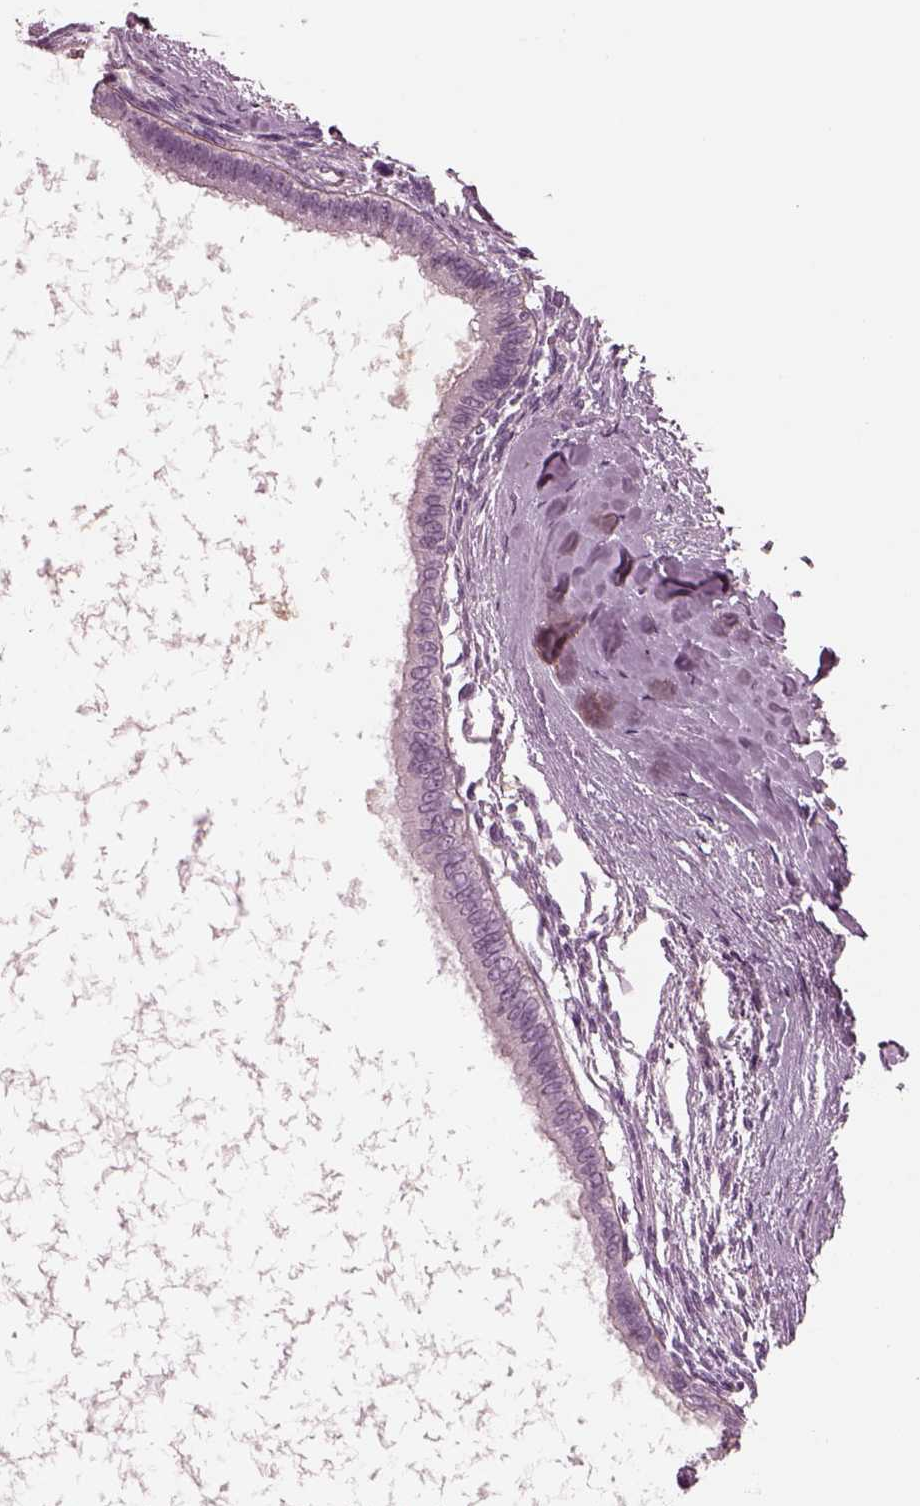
{"staining": {"intensity": "negative", "quantity": "none", "location": "none"}, "tissue": "testis cancer", "cell_type": "Tumor cells", "image_type": "cancer", "snomed": [{"axis": "morphology", "description": "Carcinoma, Embryonal, NOS"}, {"axis": "topography", "description": "Testis"}], "caption": "Immunohistochemistry image of neoplastic tissue: human embryonal carcinoma (testis) stained with DAB exhibits no significant protein staining in tumor cells.", "gene": "KIF6", "patient": {"sex": "male", "age": 37}}